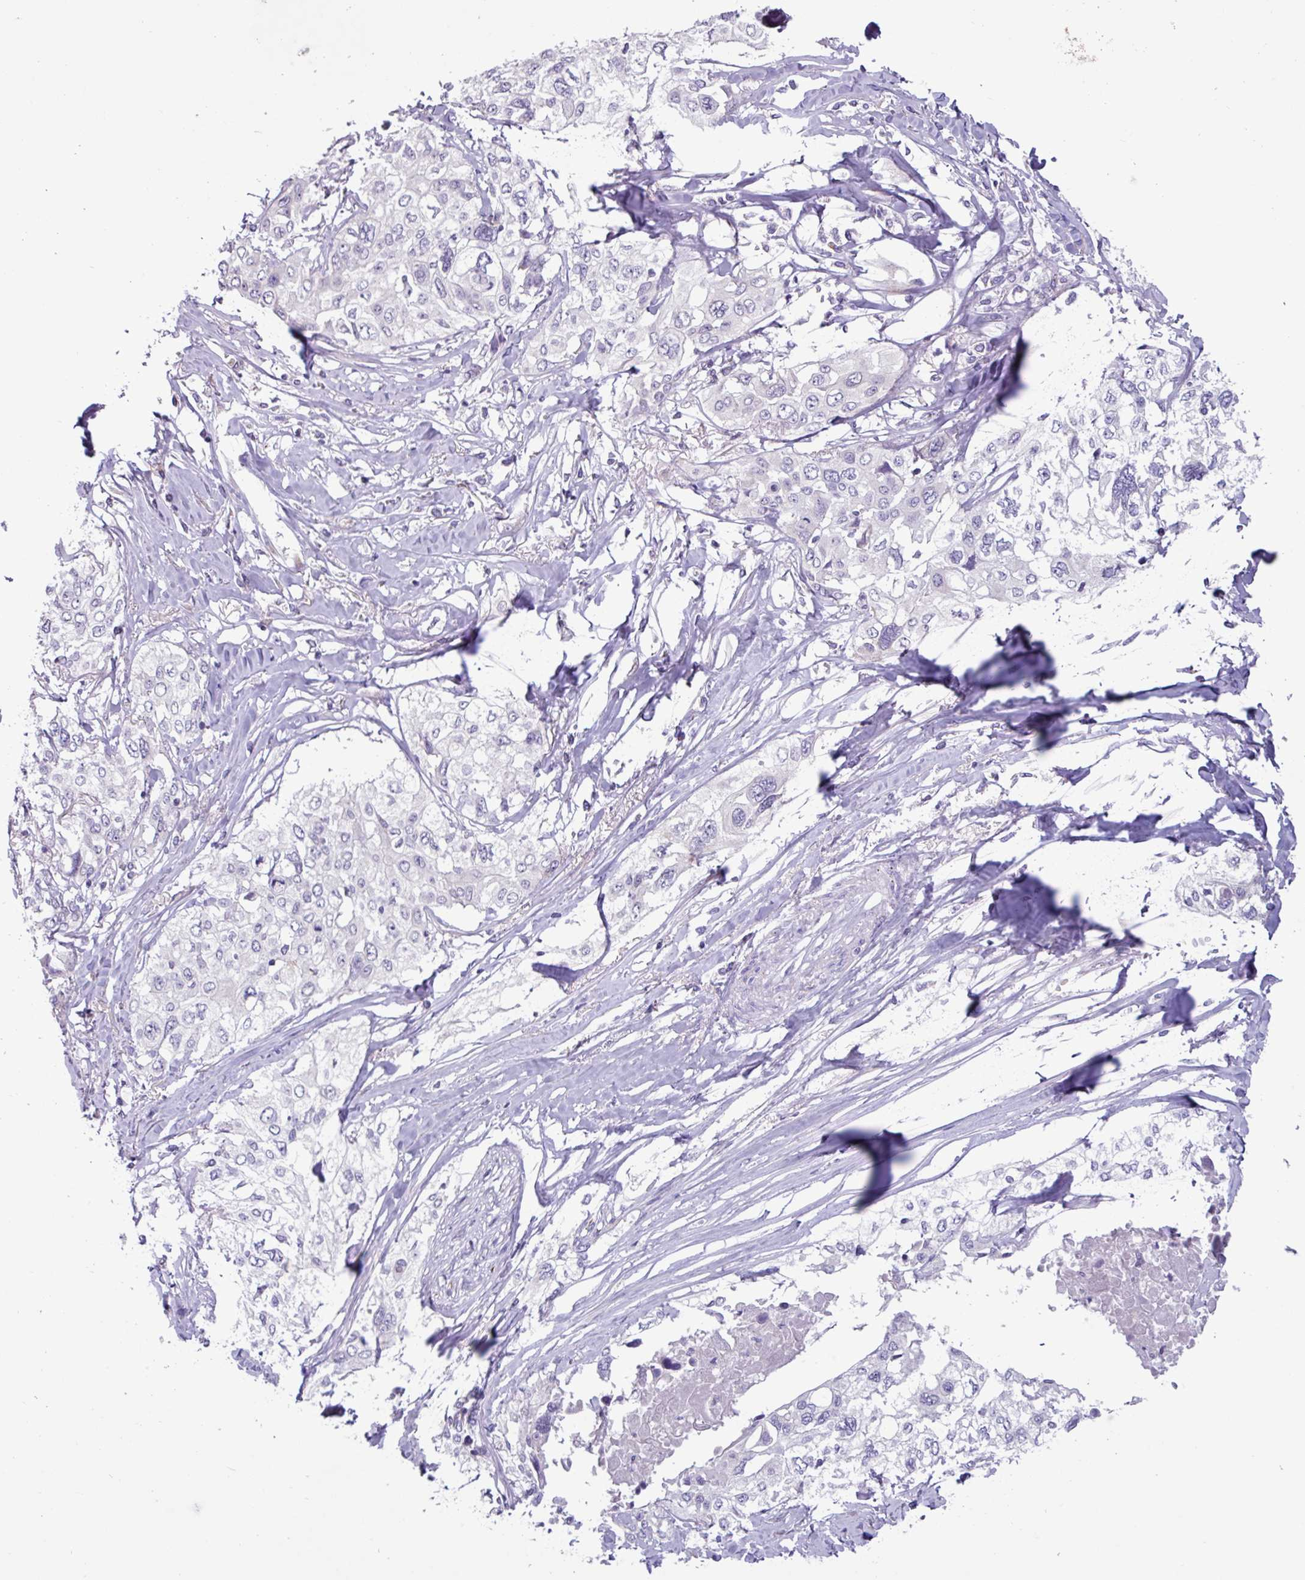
{"staining": {"intensity": "negative", "quantity": "none", "location": "none"}, "tissue": "cervical cancer", "cell_type": "Tumor cells", "image_type": "cancer", "snomed": [{"axis": "morphology", "description": "Squamous cell carcinoma, NOS"}, {"axis": "topography", "description": "Cervix"}], "caption": "Immunohistochemical staining of cervical cancer displays no significant expression in tumor cells.", "gene": "STIMATE", "patient": {"sex": "female", "age": 31}}